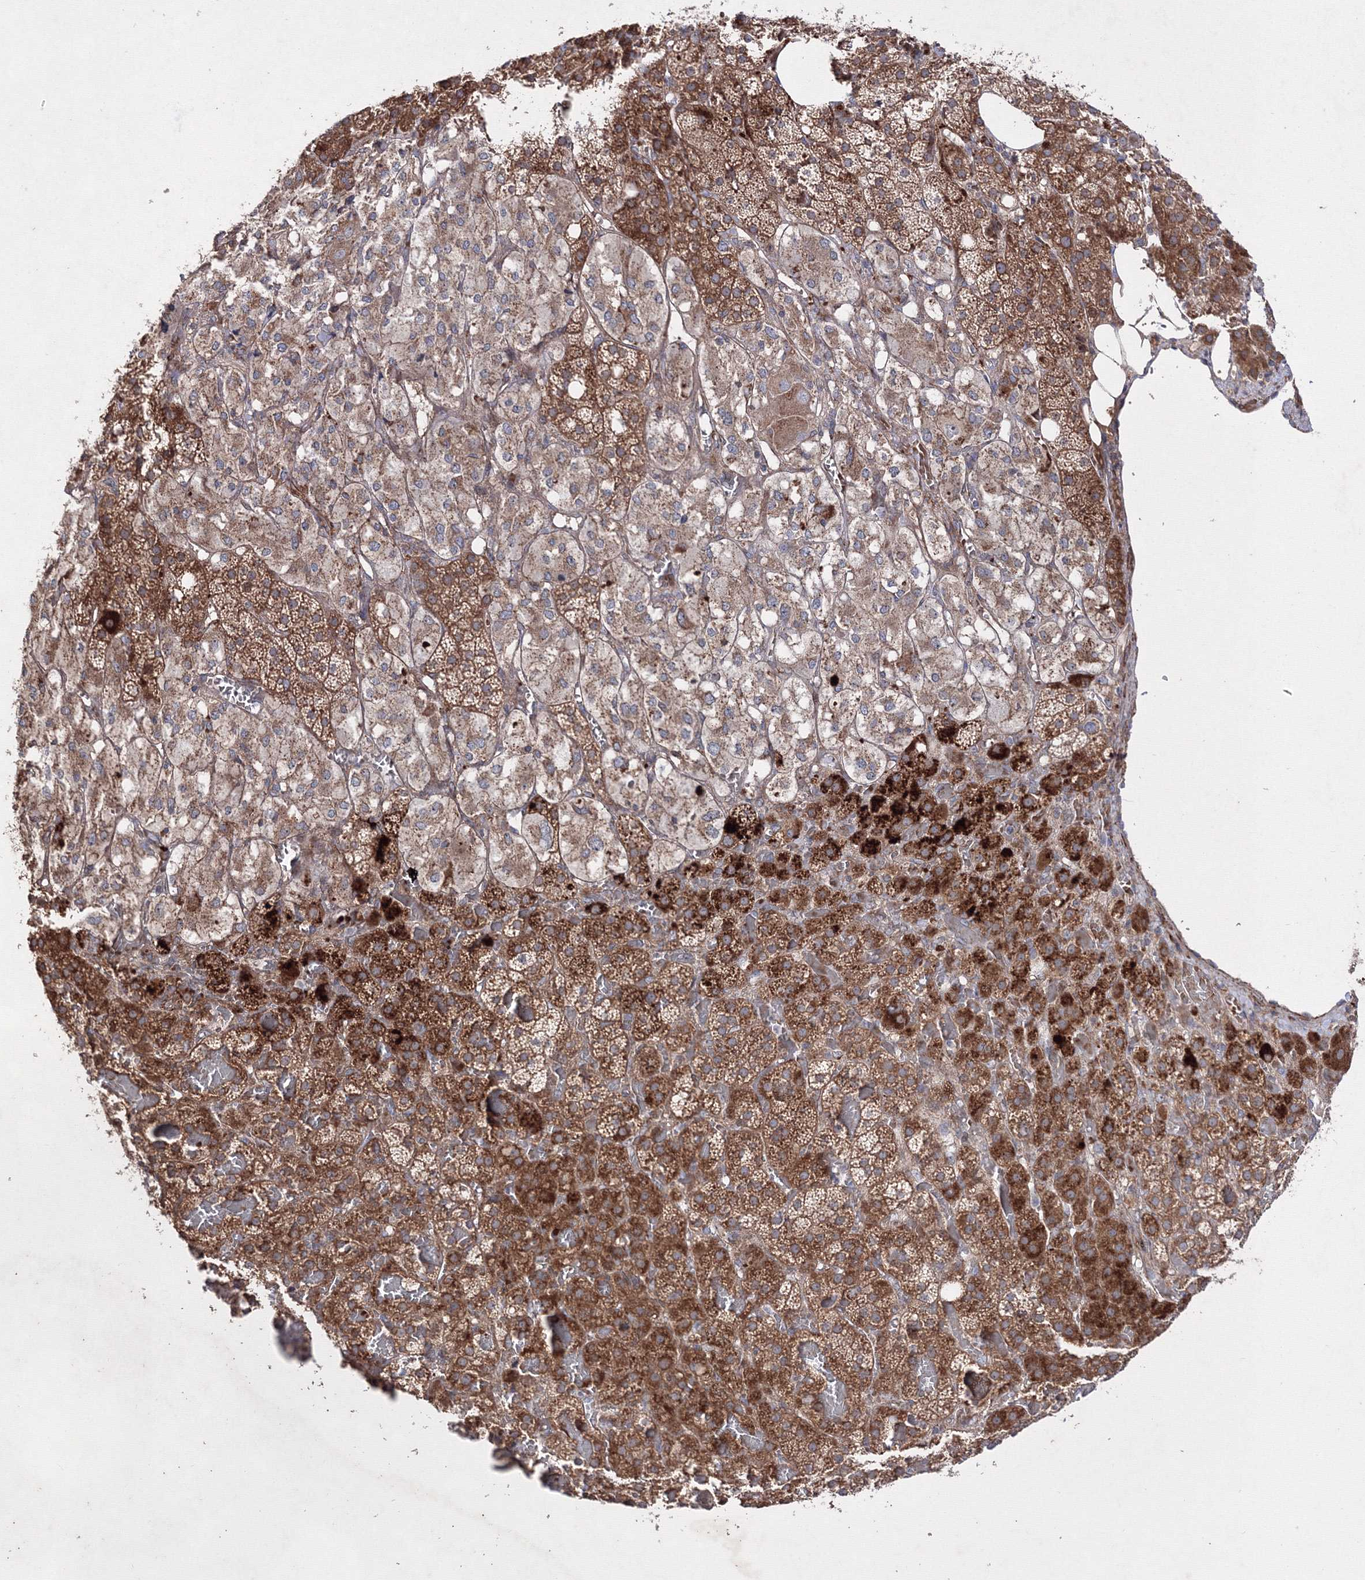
{"staining": {"intensity": "strong", "quantity": "25%-75%", "location": "cytoplasmic/membranous"}, "tissue": "adrenal gland", "cell_type": "Glandular cells", "image_type": "normal", "snomed": [{"axis": "morphology", "description": "Normal tissue, NOS"}, {"axis": "topography", "description": "Adrenal gland"}], "caption": "This is an image of immunohistochemistry staining of benign adrenal gland, which shows strong positivity in the cytoplasmic/membranous of glandular cells.", "gene": "GFM1", "patient": {"sex": "female", "age": 59}}